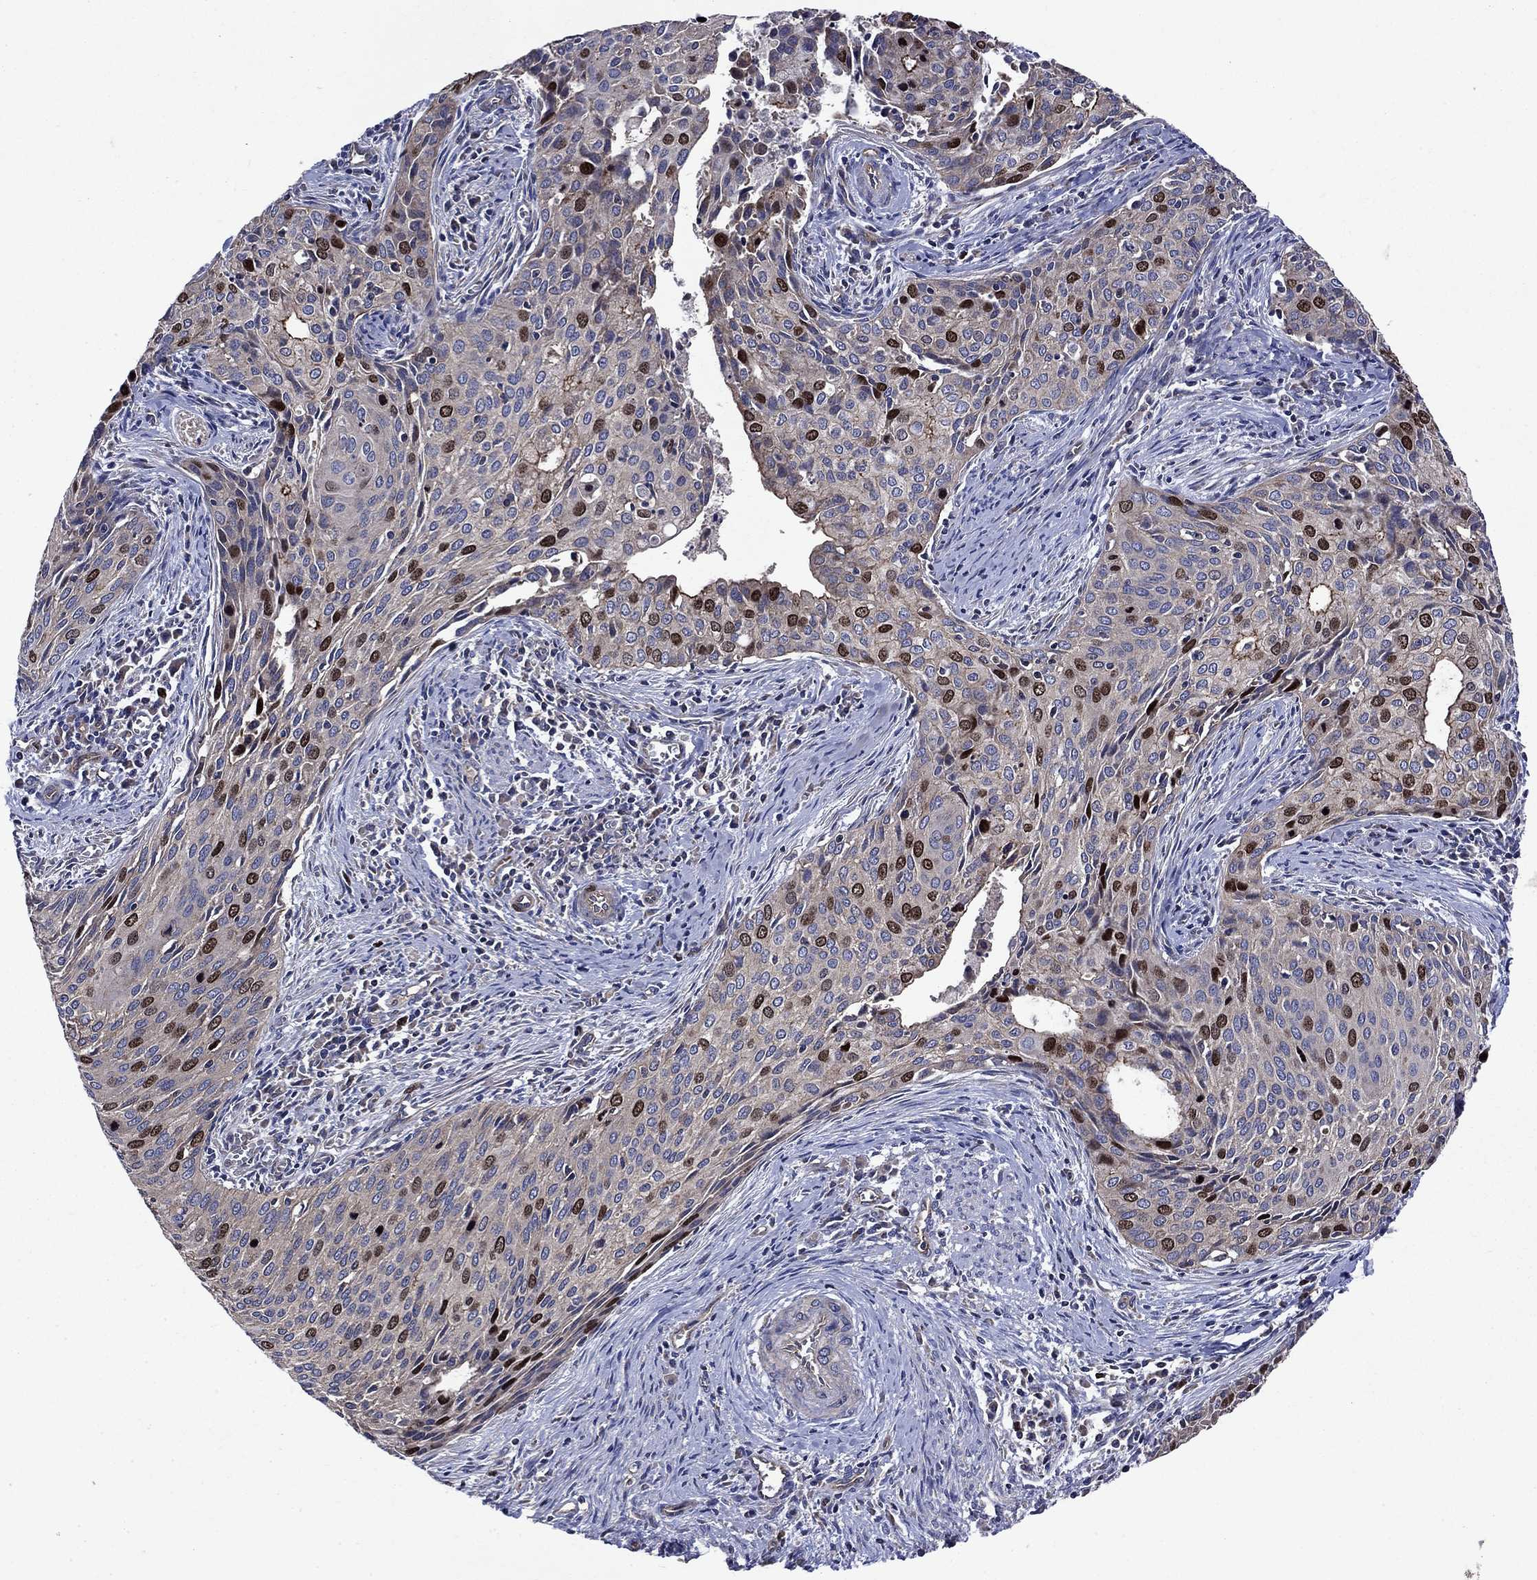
{"staining": {"intensity": "strong", "quantity": "<25%", "location": "nuclear"}, "tissue": "cervical cancer", "cell_type": "Tumor cells", "image_type": "cancer", "snomed": [{"axis": "morphology", "description": "Squamous cell carcinoma, NOS"}, {"axis": "topography", "description": "Cervix"}], "caption": "Immunohistochemical staining of human cervical cancer (squamous cell carcinoma) reveals strong nuclear protein positivity in approximately <25% of tumor cells. The protein is shown in brown color, while the nuclei are stained blue.", "gene": "KIF22", "patient": {"sex": "female", "age": 29}}